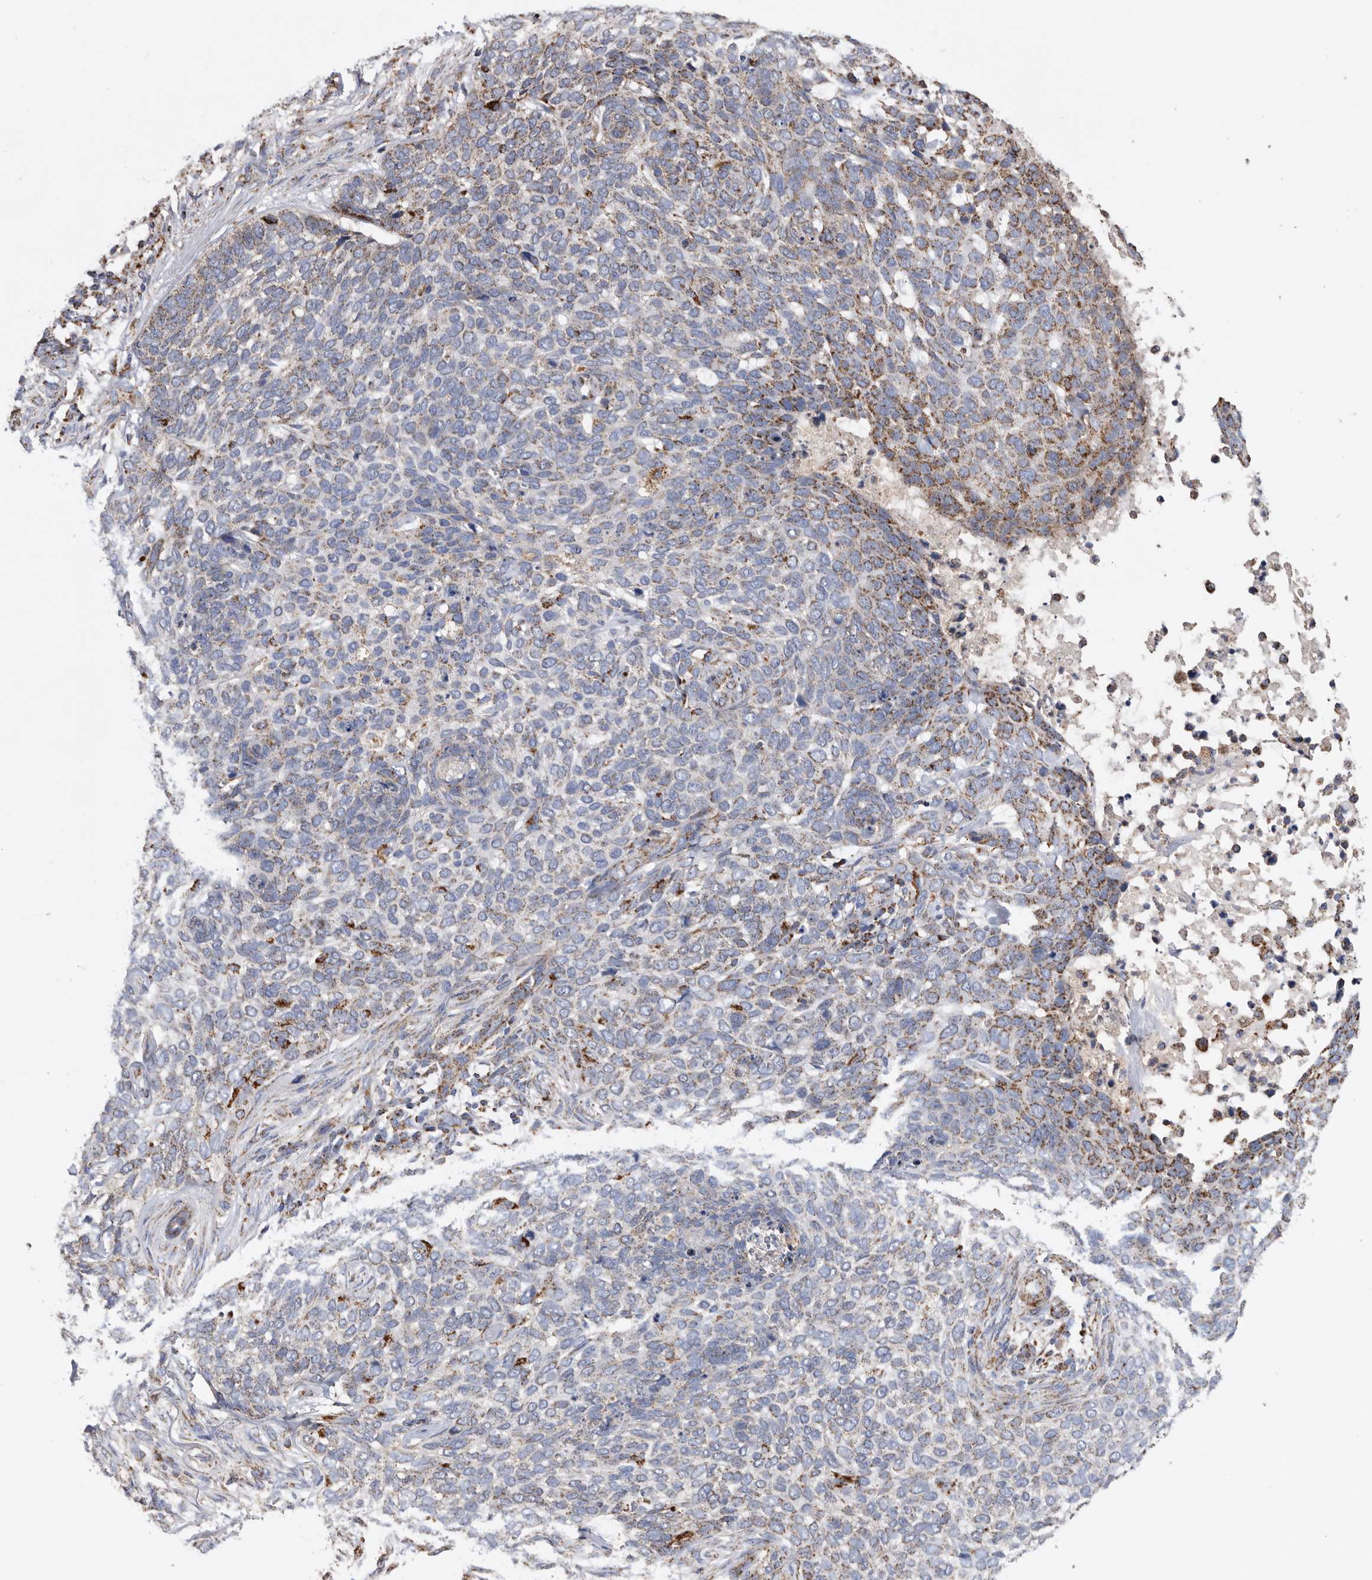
{"staining": {"intensity": "moderate", "quantity": "25%-75%", "location": "cytoplasmic/membranous"}, "tissue": "skin cancer", "cell_type": "Tumor cells", "image_type": "cancer", "snomed": [{"axis": "morphology", "description": "Basal cell carcinoma"}, {"axis": "topography", "description": "Skin"}], "caption": "An immunohistochemistry (IHC) micrograph of neoplastic tissue is shown. Protein staining in brown shows moderate cytoplasmic/membranous positivity in skin cancer within tumor cells.", "gene": "WFDC1", "patient": {"sex": "female", "age": 64}}